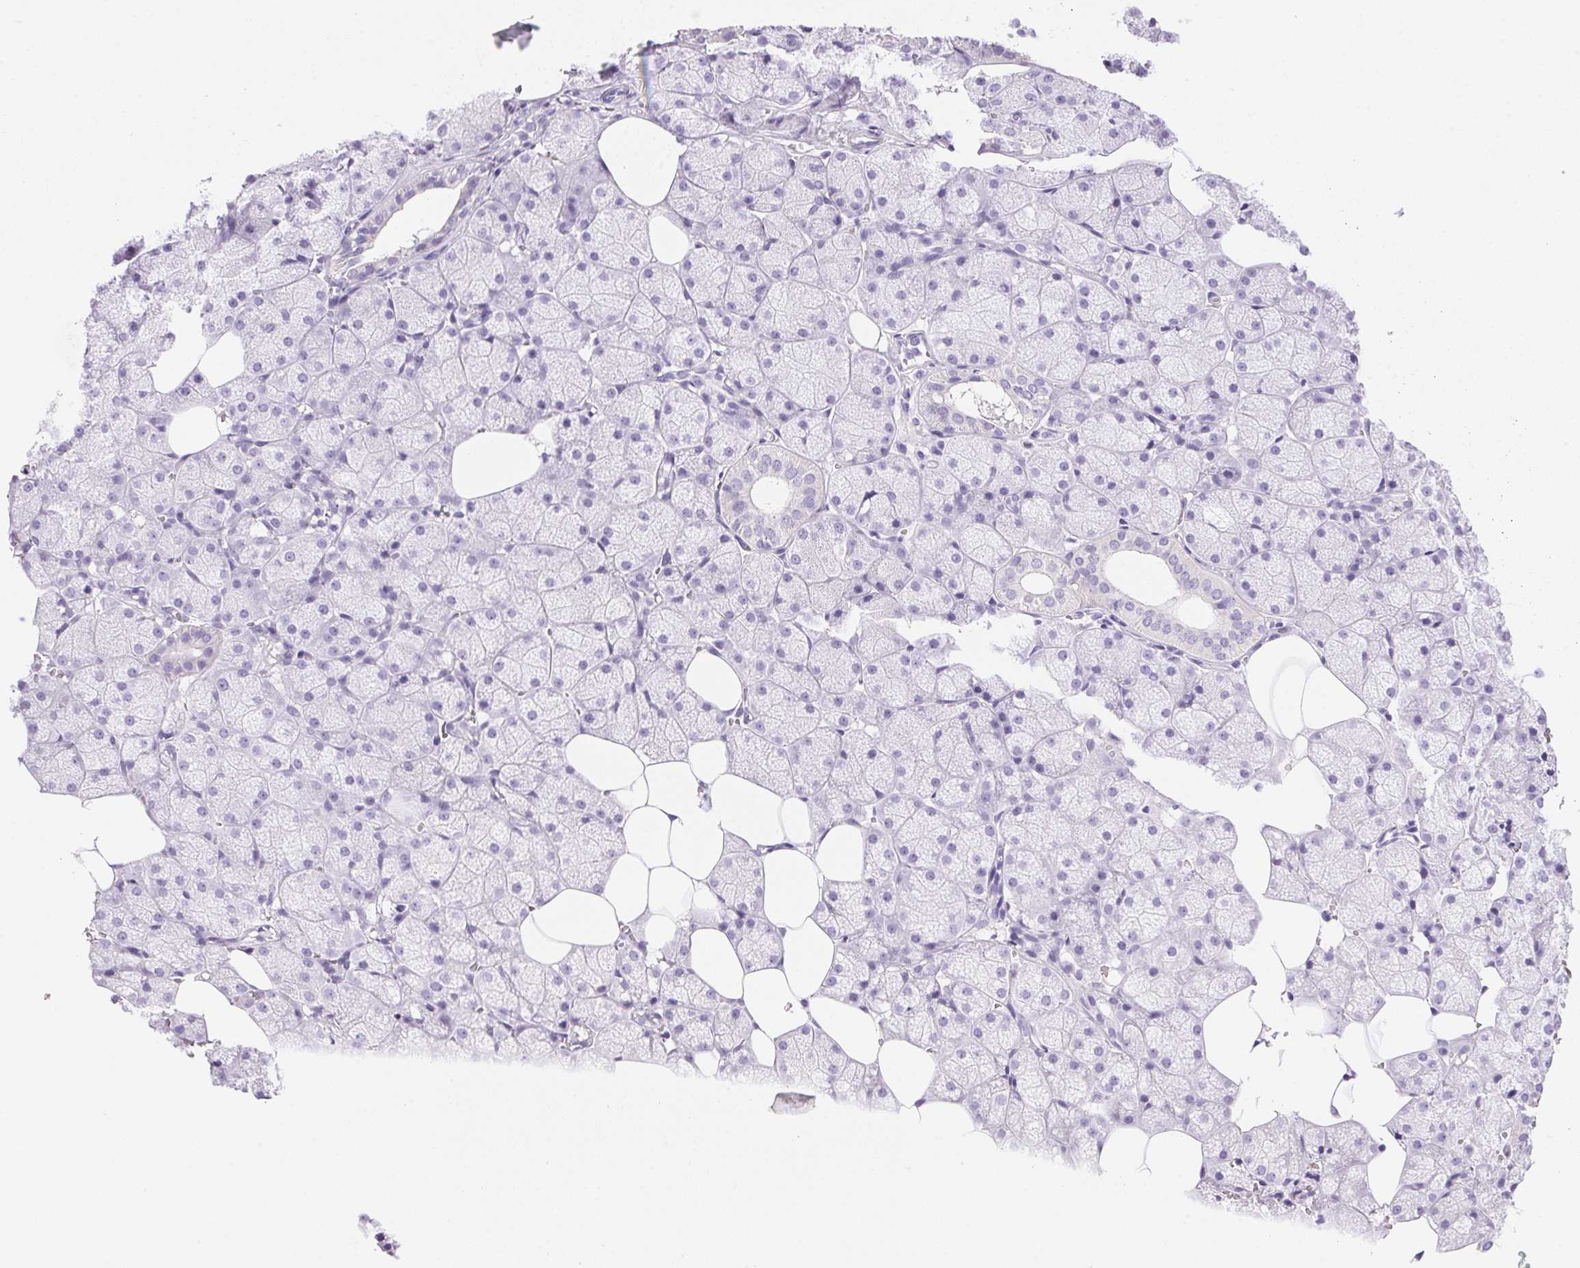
{"staining": {"intensity": "negative", "quantity": "none", "location": "none"}, "tissue": "salivary gland", "cell_type": "Glandular cells", "image_type": "normal", "snomed": [{"axis": "morphology", "description": "Normal tissue, NOS"}, {"axis": "topography", "description": "Salivary gland"}, {"axis": "topography", "description": "Peripheral nerve tissue"}], "caption": "Histopathology image shows no protein staining in glandular cells of benign salivary gland. The staining is performed using DAB brown chromogen with nuclei counter-stained in using hematoxylin.", "gene": "DHCR24", "patient": {"sex": "male", "age": 38}}